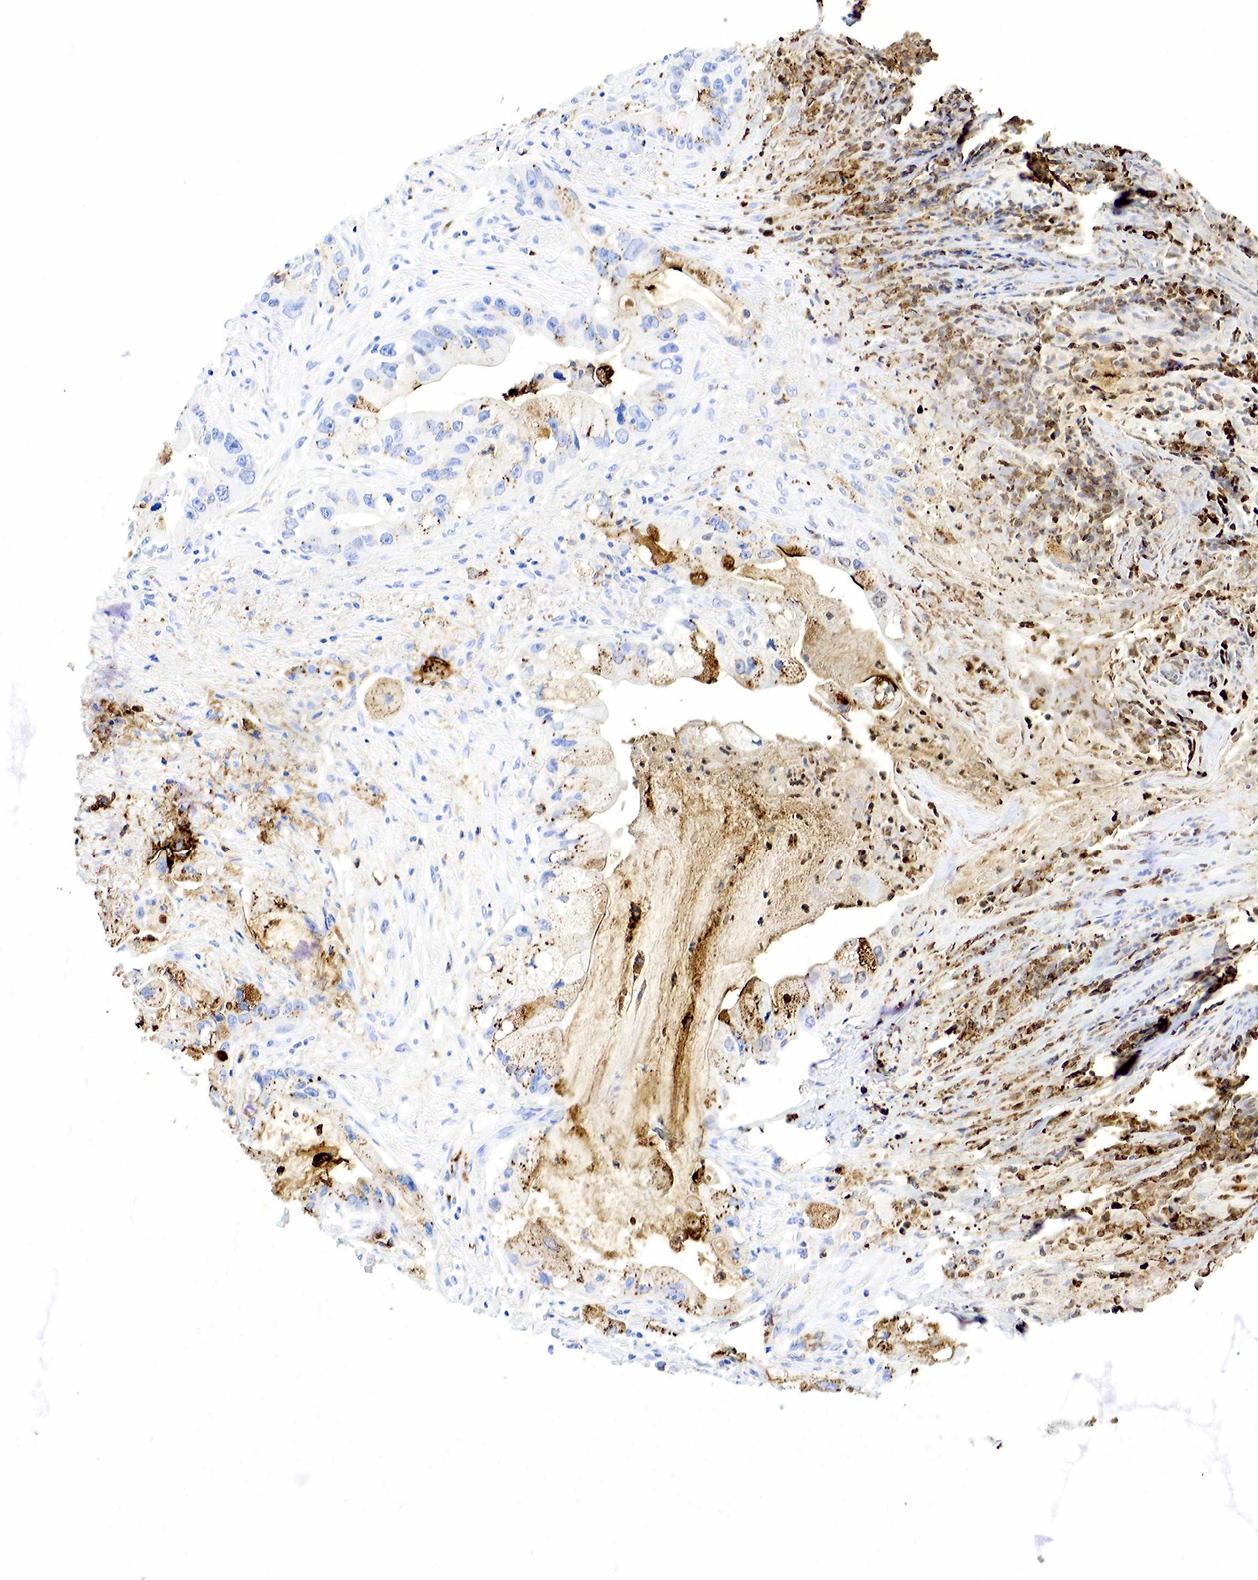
{"staining": {"intensity": "moderate", "quantity": "25%-75%", "location": "cytoplasmic/membranous"}, "tissue": "pancreatic cancer", "cell_type": "Tumor cells", "image_type": "cancer", "snomed": [{"axis": "morphology", "description": "Adenocarcinoma, NOS"}, {"axis": "topography", "description": "Pancreas"}, {"axis": "topography", "description": "Stomach, upper"}], "caption": "A high-resolution histopathology image shows immunohistochemistry (IHC) staining of pancreatic cancer, which demonstrates moderate cytoplasmic/membranous expression in approximately 25%-75% of tumor cells.", "gene": "FUT4", "patient": {"sex": "male", "age": 77}}